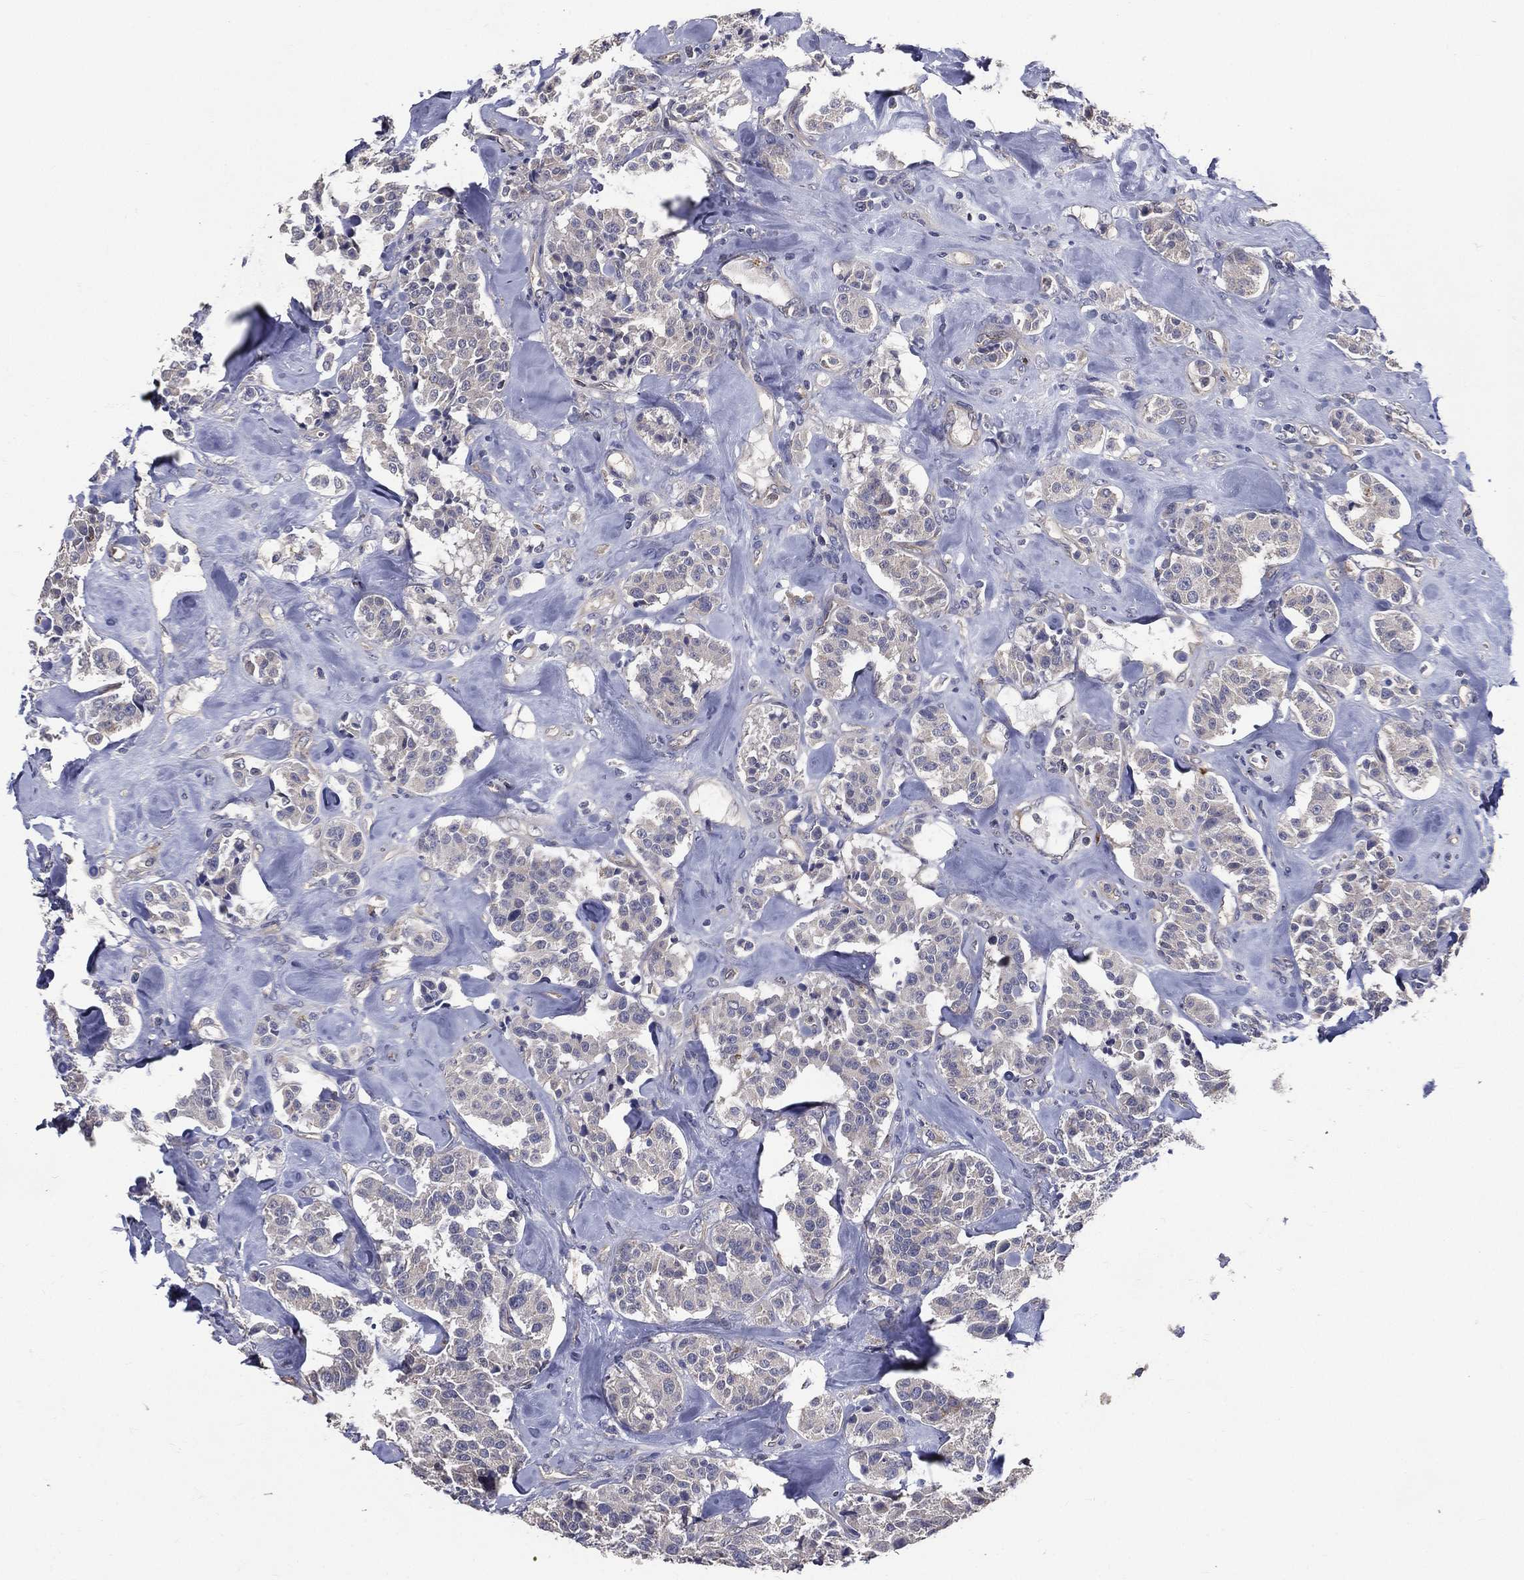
{"staining": {"intensity": "negative", "quantity": "none", "location": "none"}, "tissue": "carcinoid", "cell_type": "Tumor cells", "image_type": "cancer", "snomed": [{"axis": "morphology", "description": "Carcinoid, malignant, NOS"}, {"axis": "topography", "description": "Pancreas"}], "caption": "Tumor cells are negative for protein expression in human carcinoid. Nuclei are stained in blue.", "gene": "SERPINB2", "patient": {"sex": "male", "age": 41}}